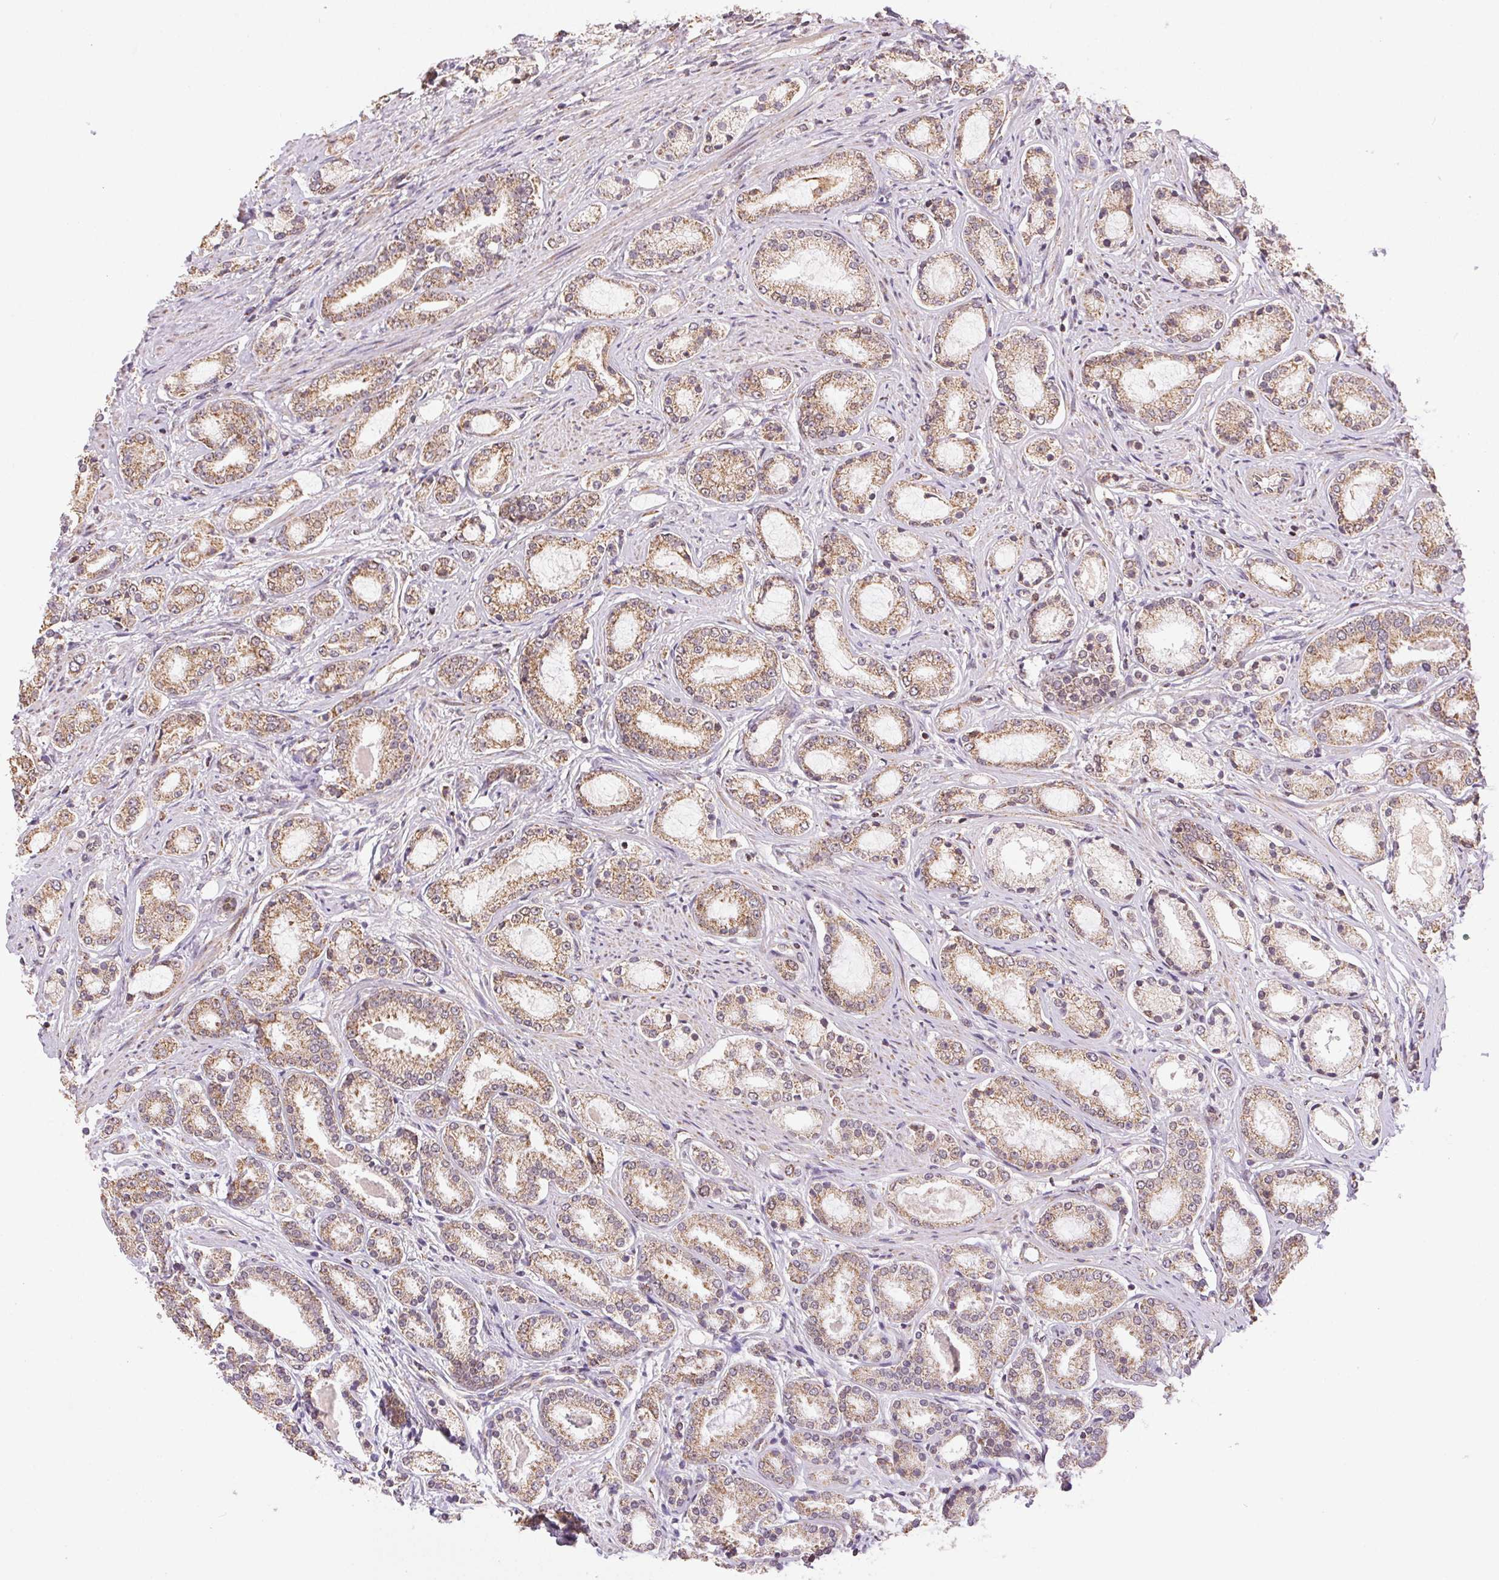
{"staining": {"intensity": "moderate", "quantity": ">75%", "location": "cytoplasmic/membranous"}, "tissue": "prostate cancer", "cell_type": "Tumor cells", "image_type": "cancer", "snomed": [{"axis": "morphology", "description": "Adenocarcinoma, High grade"}, {"axis": "topography", "description": "Prostate"}], "caption": "Immunohistochemistry of human adenocarcinoma (high-grade) (prostate) reveals medium levels of moderate cytoplasmic/membranous expression in approximately >75% of tumor cells. Using DAB (brown) and hematoxylin (blue) stains, captured at high magnification using brightfield microscopy.", "gene": "PIWIL4", "patient": {"sex": "male", "age": 63}}